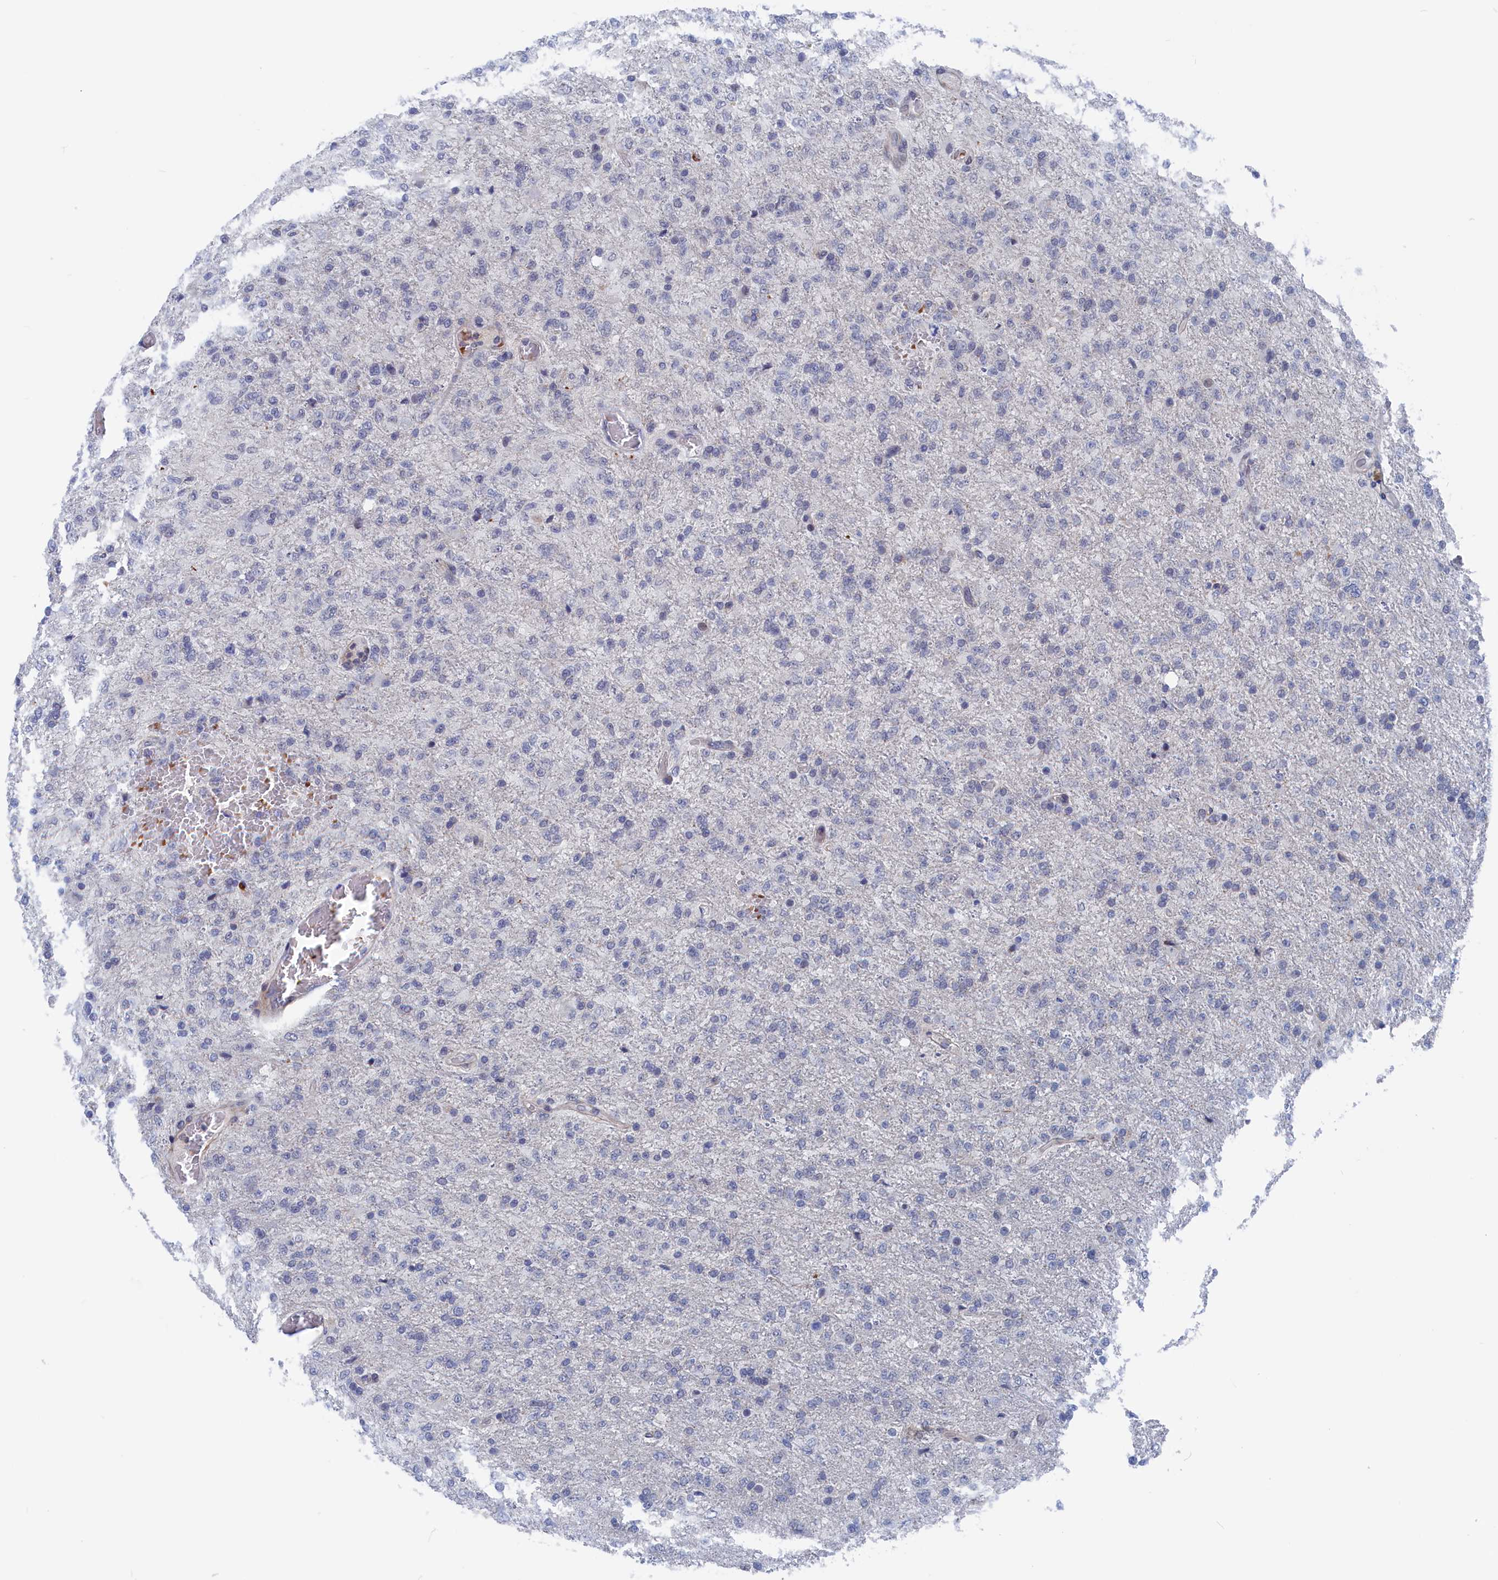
{"staining": {"intensity": "negative", "quantity": "none", "location": "none"}, "tissue": "glioma", "cell_type": "Tumor cells", "image_type": "cancer", "snomed": [{"axis": "morphology", "description": "Glioma, malignant, High grade"}, {"axis": "topography", "description": "Brain"}], "caption": "High-grade glioma (malignant) stained for a protein using immunohistochemistry (IHC) shows no positivity tumor cells.", "gene": "MARCHF3", "patient": {"sex": "female", "age": 74}}